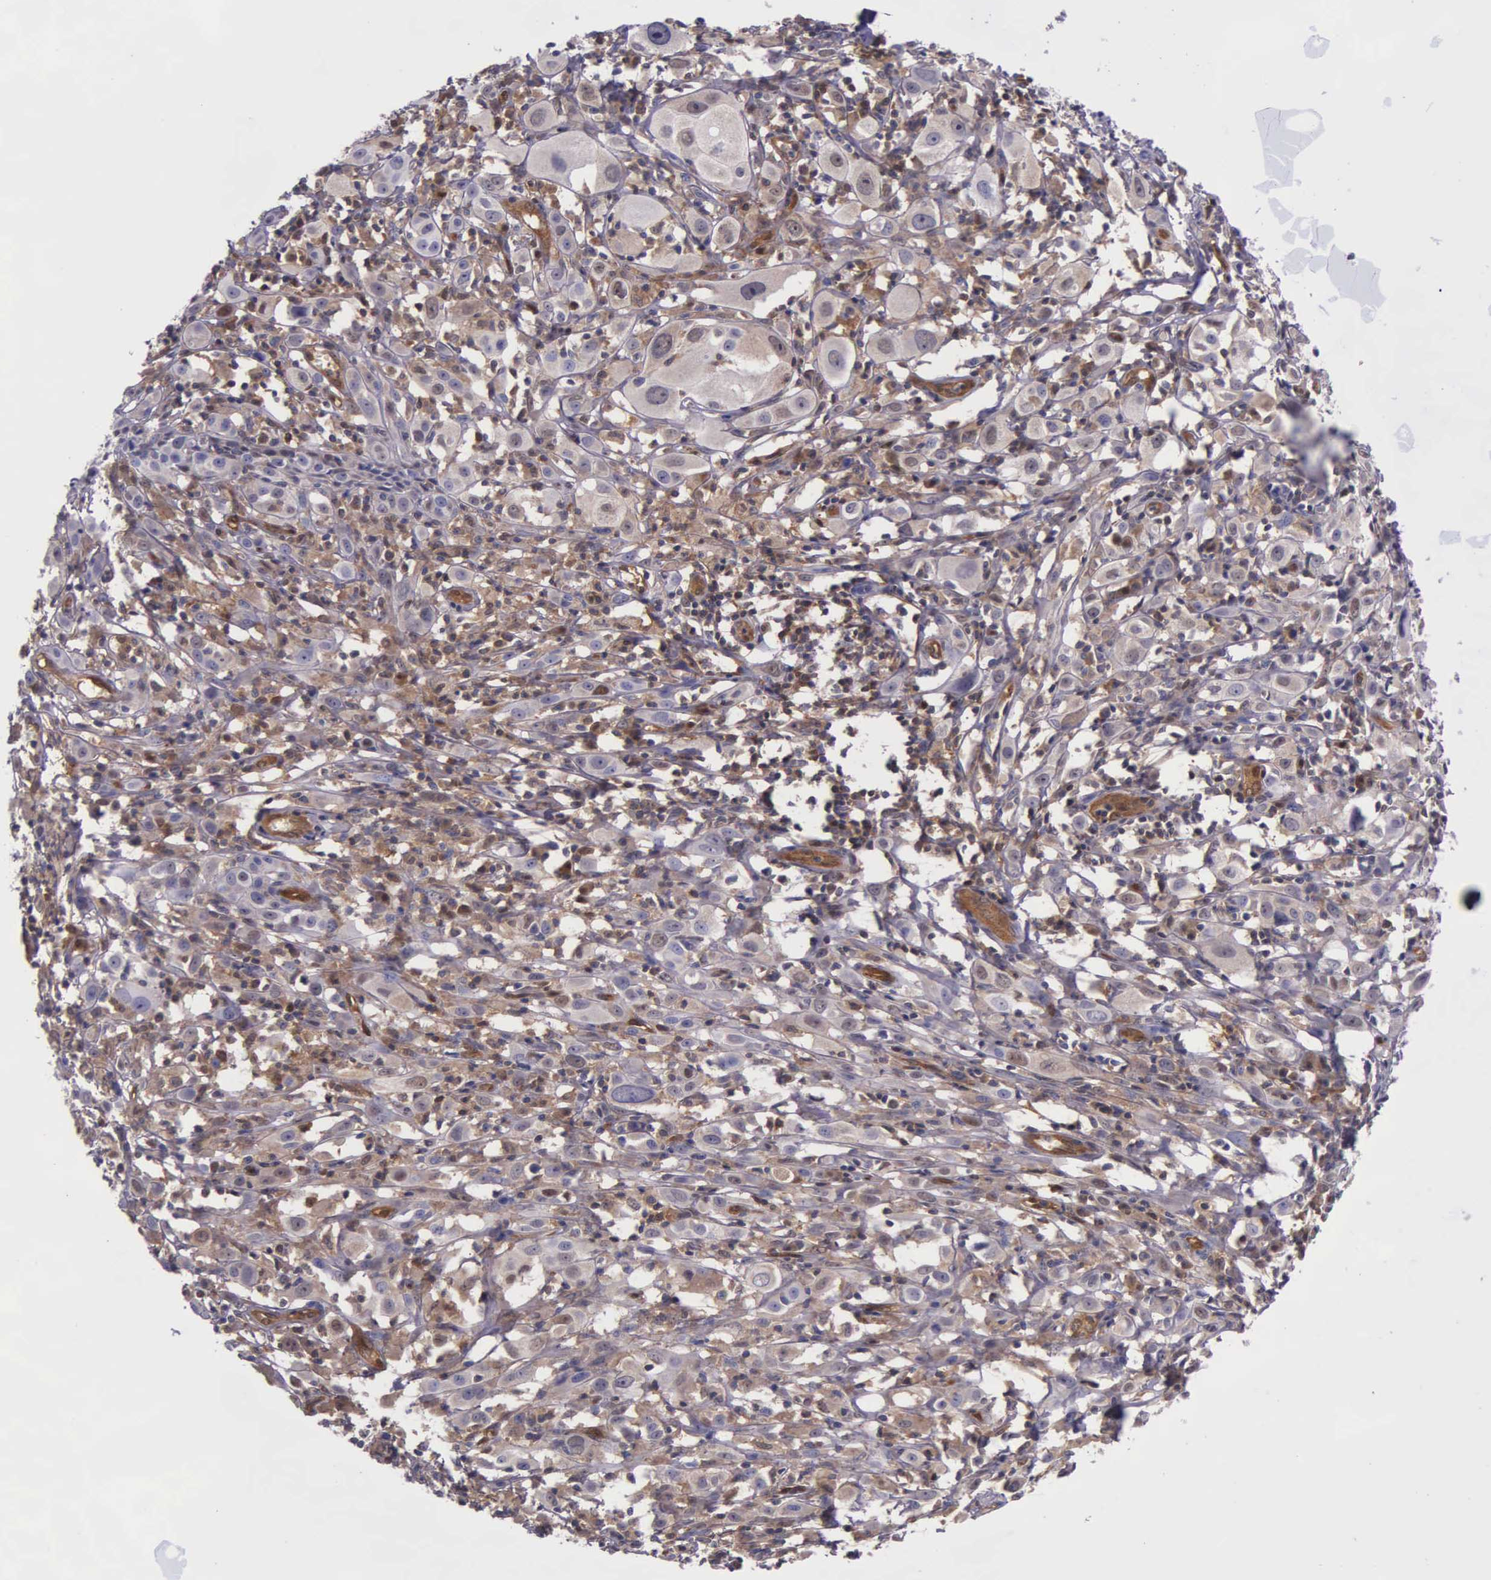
{"staining": {"intensity": "moderate", "quantity": ">75%", "location": "cytoplasmic/membranous"}, "tissue": "melanoma", "cell_type": "Tumor cells", "image_type": "cancer", "snomed": [{"axis": "morphology", "description": "Malignant melanoma, NOS"}, {"axis": "topography", "description": "Skin"}], "caption": "Immunohistochemistry (IHC) (DAB) staining of melanoma demonstrates moderate cytoplasmic/membranous protein positivity in approximately >75% of tumor cells.", "gene": "GMPR2", "patient": {"sex": "female", "age": 52}}